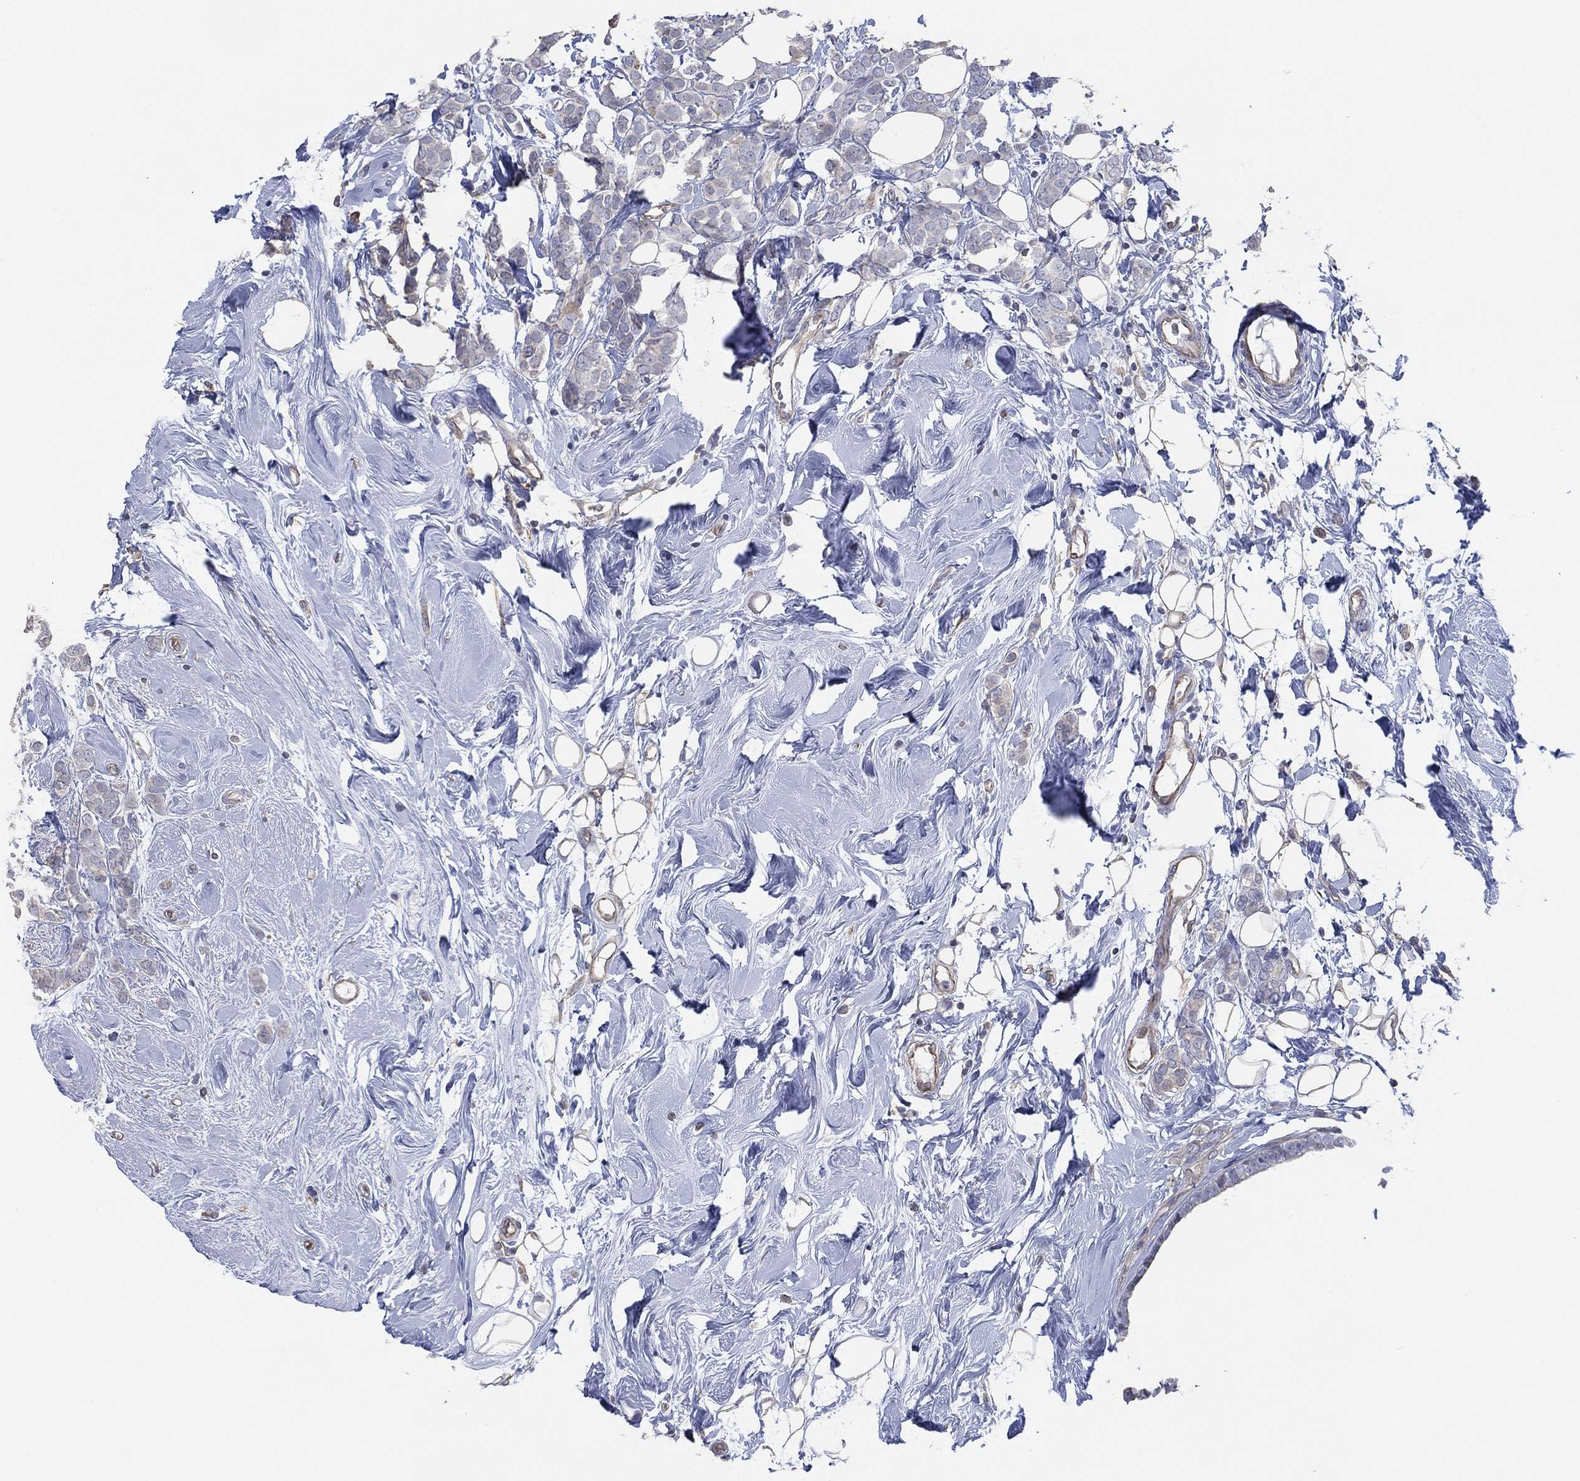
{"staining": {"intensity": "negative", "quantity": "none", "location": "none"}, "tissue": "breast cancer", "cell_type": "Tumor cells", "image_type": "cancer", "snomed": [{"axis": "morphology", "description": "Lobular carcinoma"}, {"axis": "topography", "description": "Breast"}], "caption": "An IHC photomicrograph of breast cancer (lobular carcinoma) is shown. There is no staining in tumor cells of breast cancer (lobular carcinoma). (DAB IHC with hematoxylin counter stain).", "gene": "CFTR", "patient": {"sex": "female", "age": 49}}